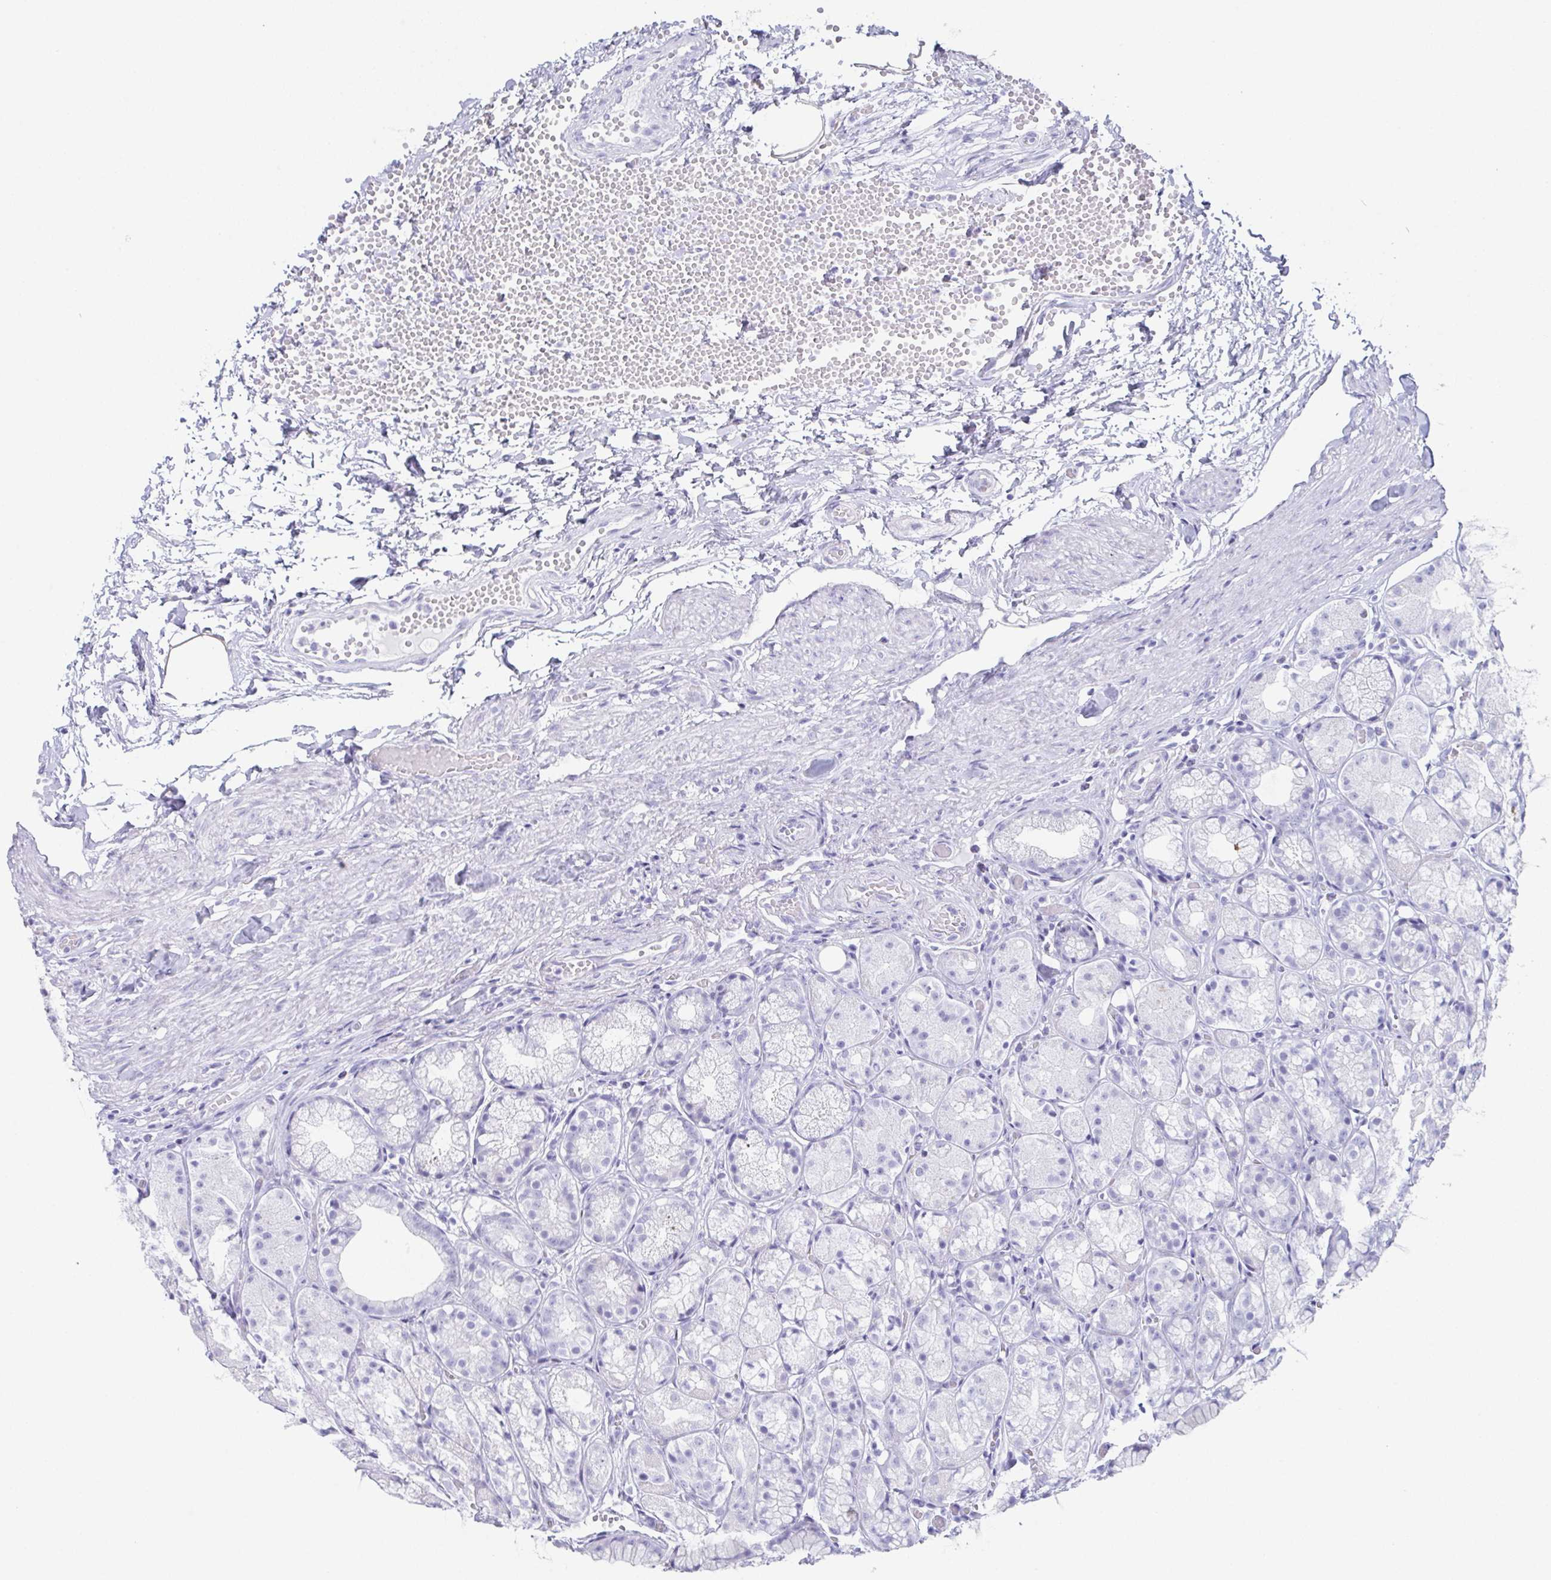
{"staining": {"intensity": "negative", "quantity": "none", "location": "none"}, "tissue": "stomach", "cell_type": "Glandular cells", "image_type": "normal", "snomed": [{"axis": "morphology", "description": "Normal tissue, NOS"}, {"axis": "topography", "description": "Stomach"}], "caption": "Stomach was stained to show a protein in brown. There is no significant positivity in glandular cells. (DAB immunohistochemistry, high magnification).", "gene": "TEX19", "patient": {"sex": "male", "age": 70}}